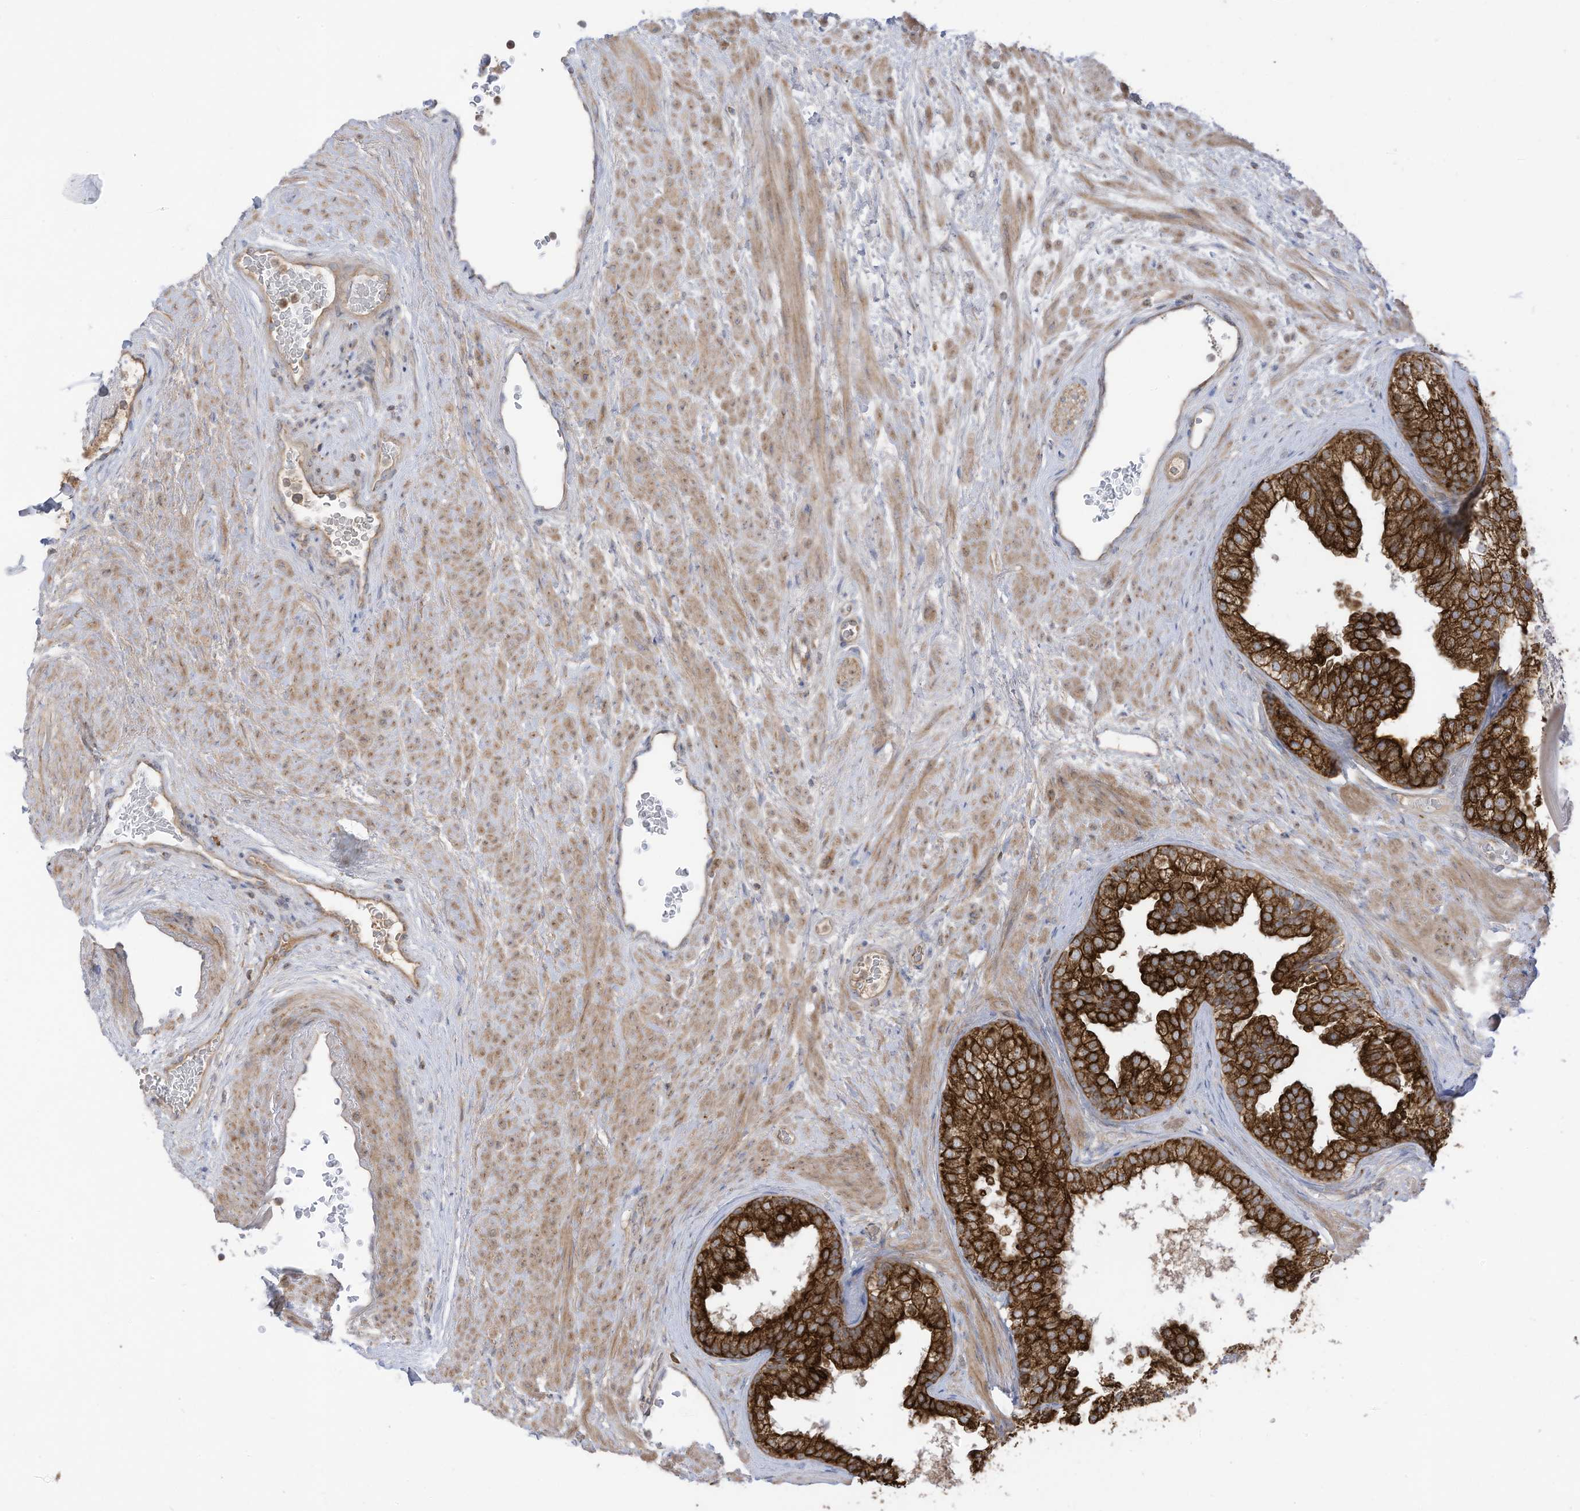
{"staining": {"intensity": "strong", "quantity": ">75%", "location": "cytoplasmic/membranous"}, "tissue": "prostate", "cell_type": "Glandular cells", "image_type": "normal", "snomed": [{"axis": "morphology", "description": "Normal tissue, NOS"}, {"axis": "topography", "description": "Prostate"}], "caption": "Immunohistochemistry (IHC) staining of benign prostate, which shows high levels of strong cytoplasmic/membranous positivity in about >75% of glandular cells indicating strong cytoplasmic/membranous protein staining. The staining was performed using DAB (brown) for protein detection and nuclei were counterstained in hematoxylin (blue).", "gene": "CGAS", "patient": {"sex": "male", "age": 48}}